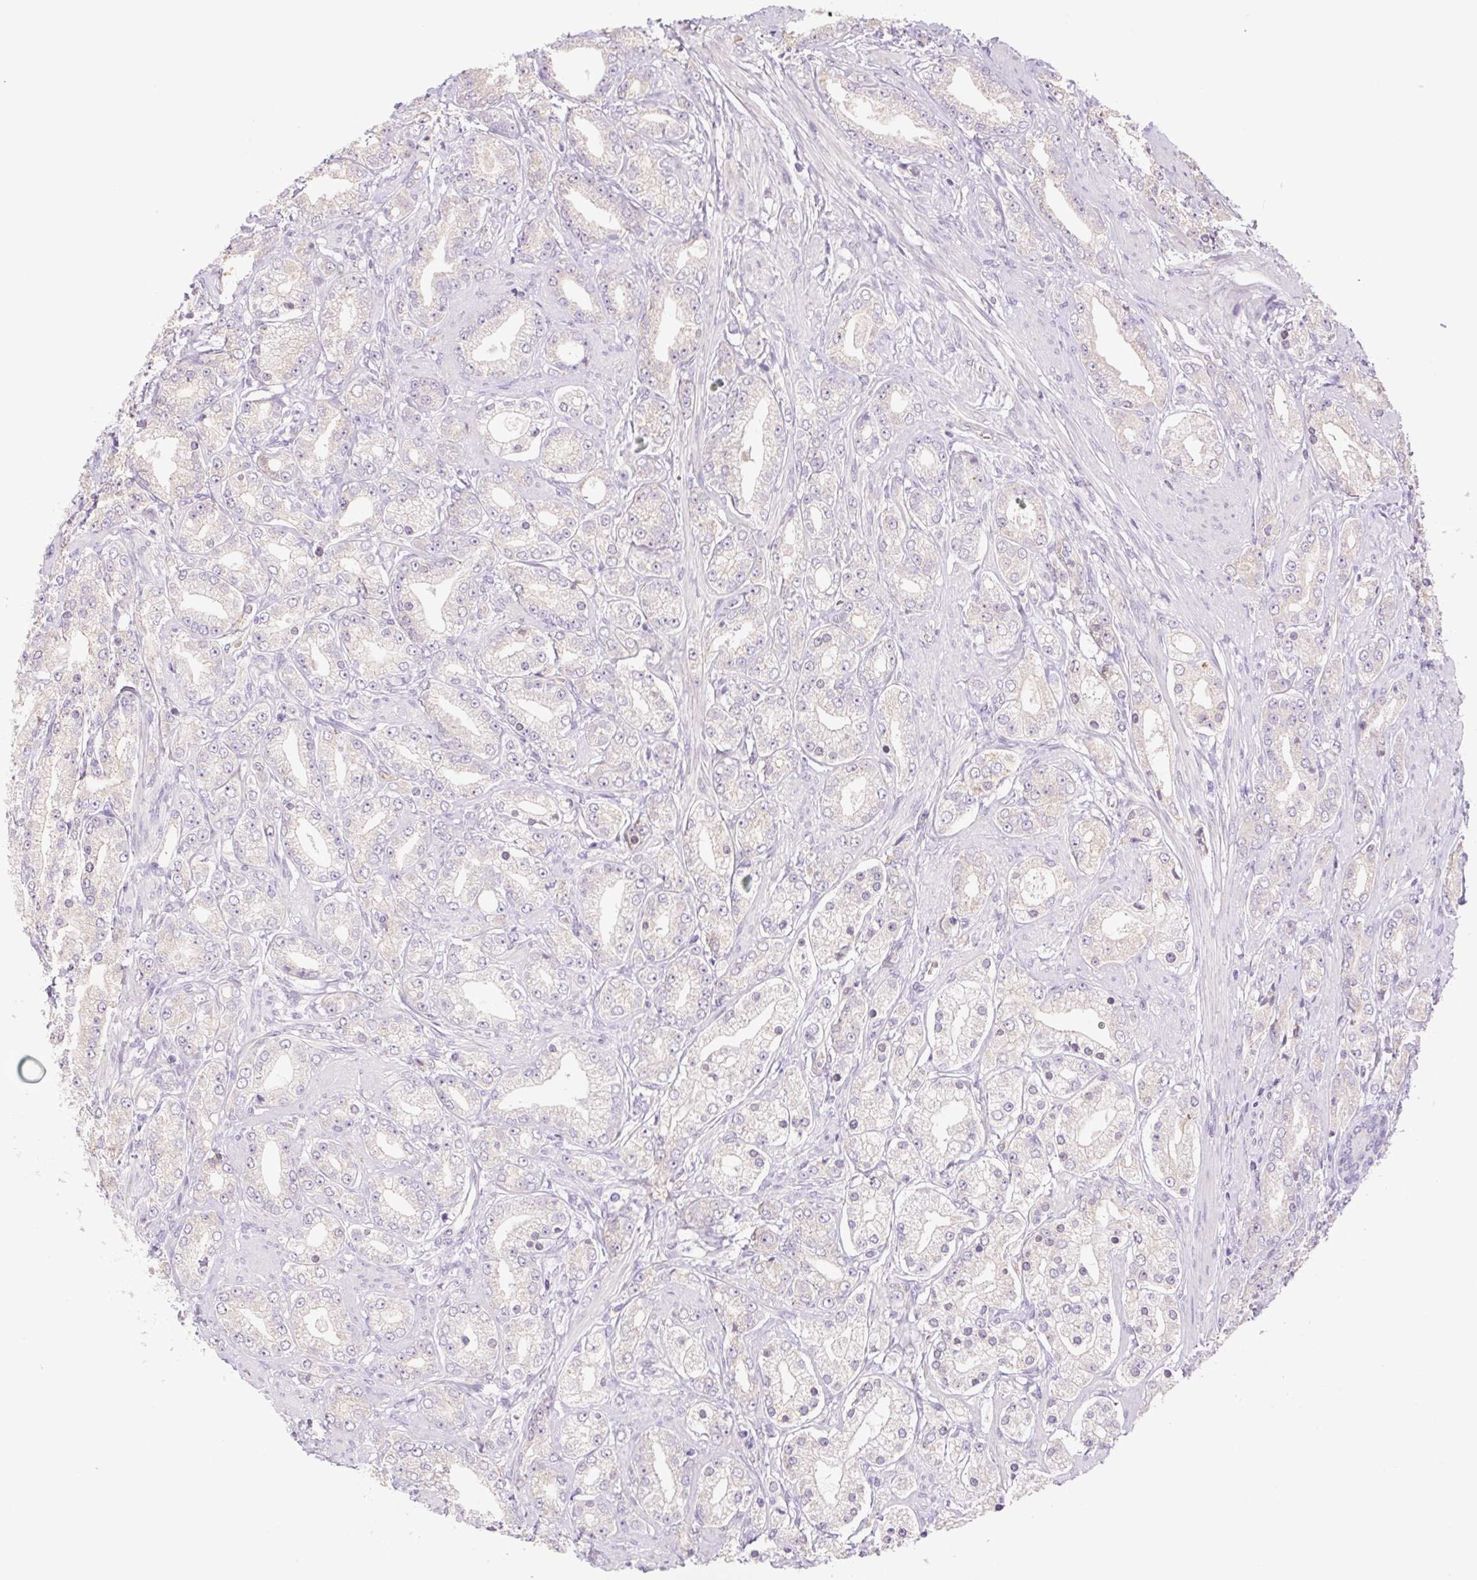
{"staining": {"intensity": "negative", "quantity": "none", "location": "none"}, "tissue": "prostate cancer", "cell_type": "Tumor cells", "image_type": "cancer", "snomed": [{"axis": "morphology", "description": "Adenocarcinoma, High grade"}, {"axis": "topography", "description": "Prostate"}], "caption": "The IHC histopathology image has no significant positivity in tumor cells of prostate cancer (high-grade adenocarcinoma) tissue.", "gene": "IGFL3", "patient": {"sex": "male", "age": 67}}